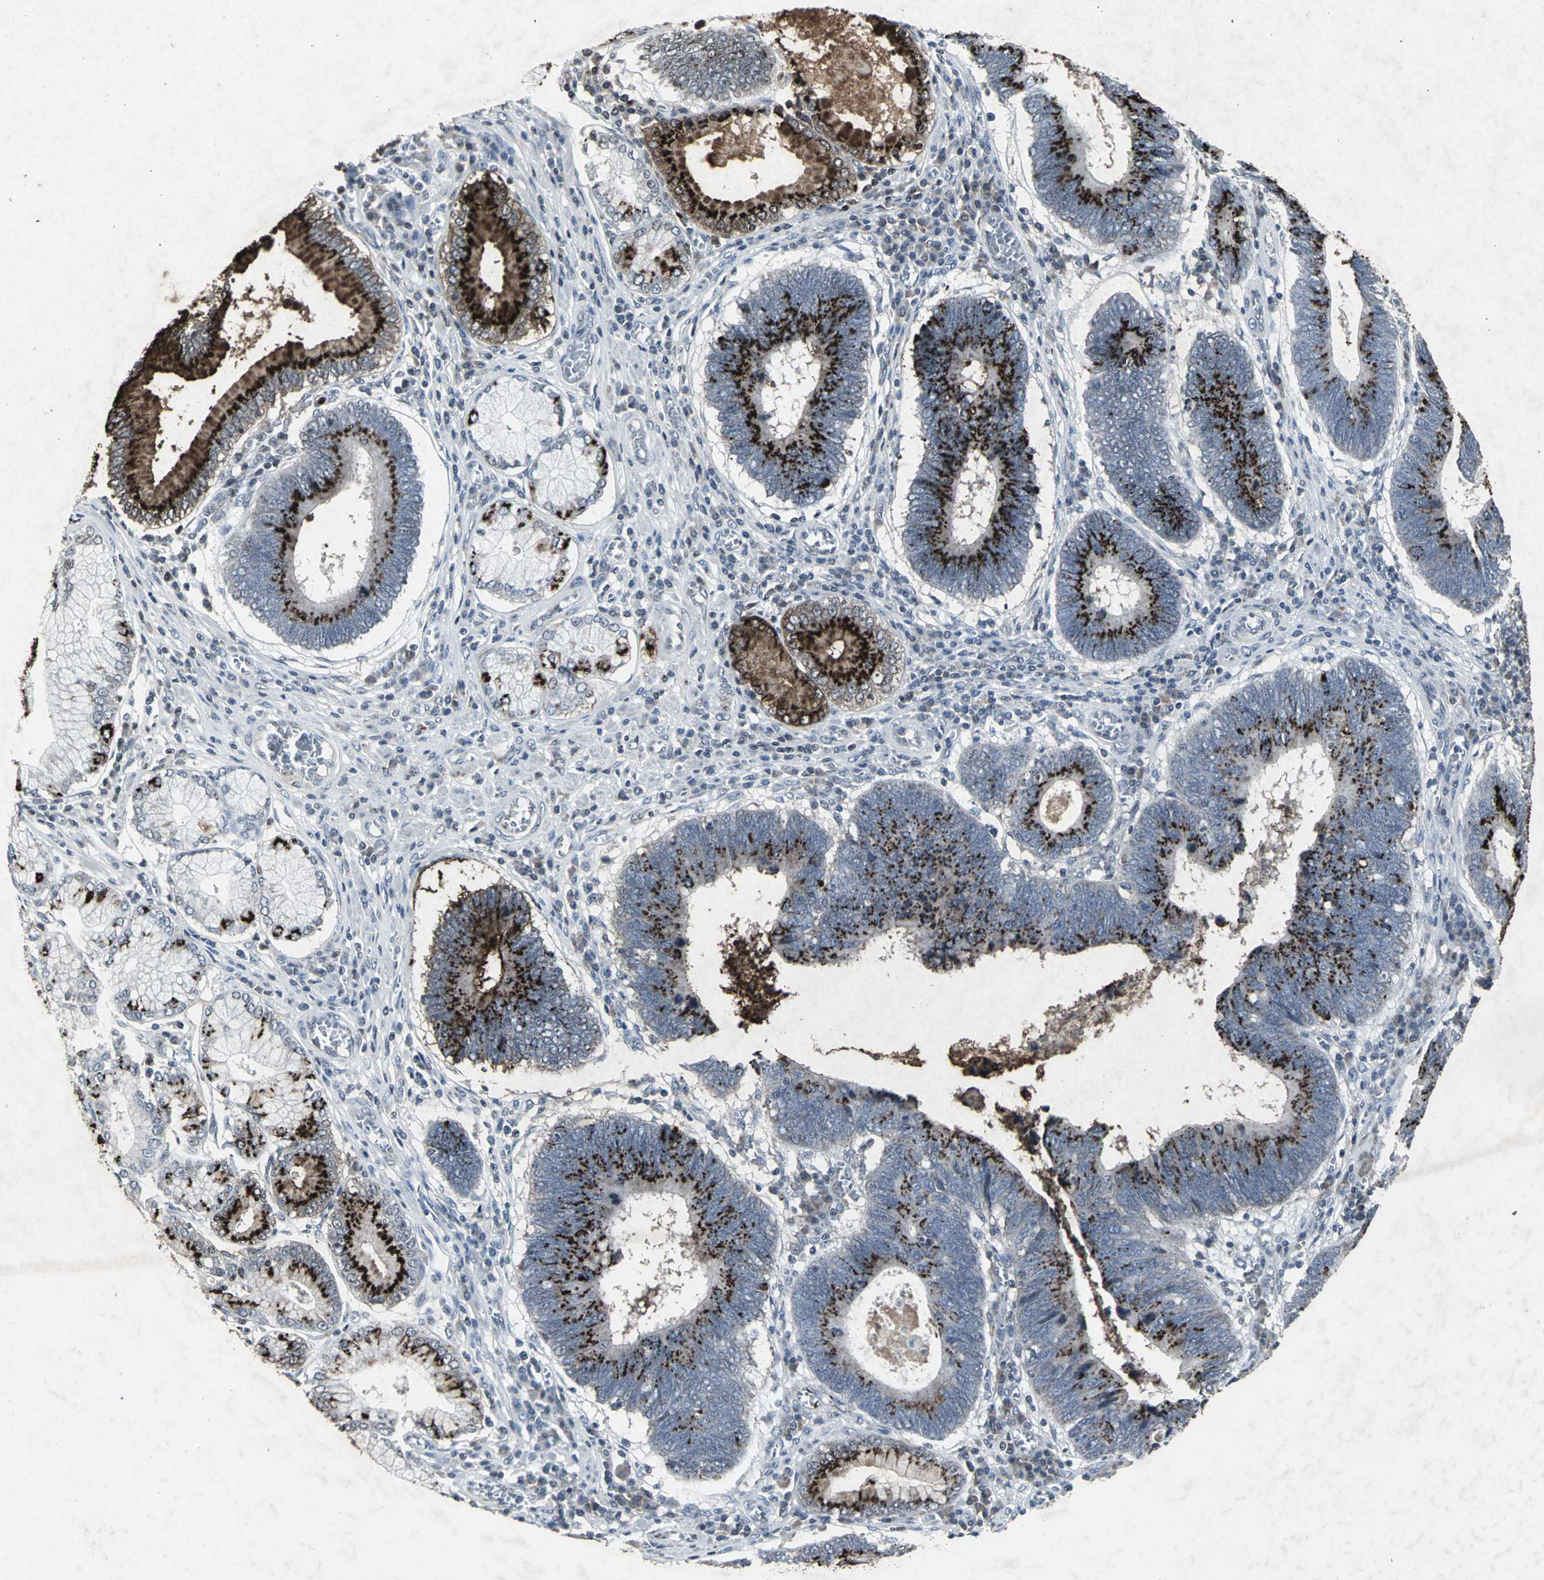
{"staining": {"intensity": "strong", "quantity": "25%-75%", "location": "cytoplasmic/membranous"}, "tissue": "stomach cancer", "cell_type": "Tumor cells", "image_type": "cancer", "snomed": [{"axis": "morphology", "description": "Adenocarcinoma, NOS"}, {"axis": "topography", "description": "Stomach"}], "caption": "Immunohistochemistry photomicrograph of neoplastic tissue: human adenocarcinoma (stomach) stained using immunohistochemistry (IHC) exhibits high levels of strong protein expression localized specifically in the cytoplasmic/membranous of tumor cells, appearing as a cytoplasmic/membranous brown color.", "gene": "BMP4", "patient": {"sex": "male", "age": 59}}